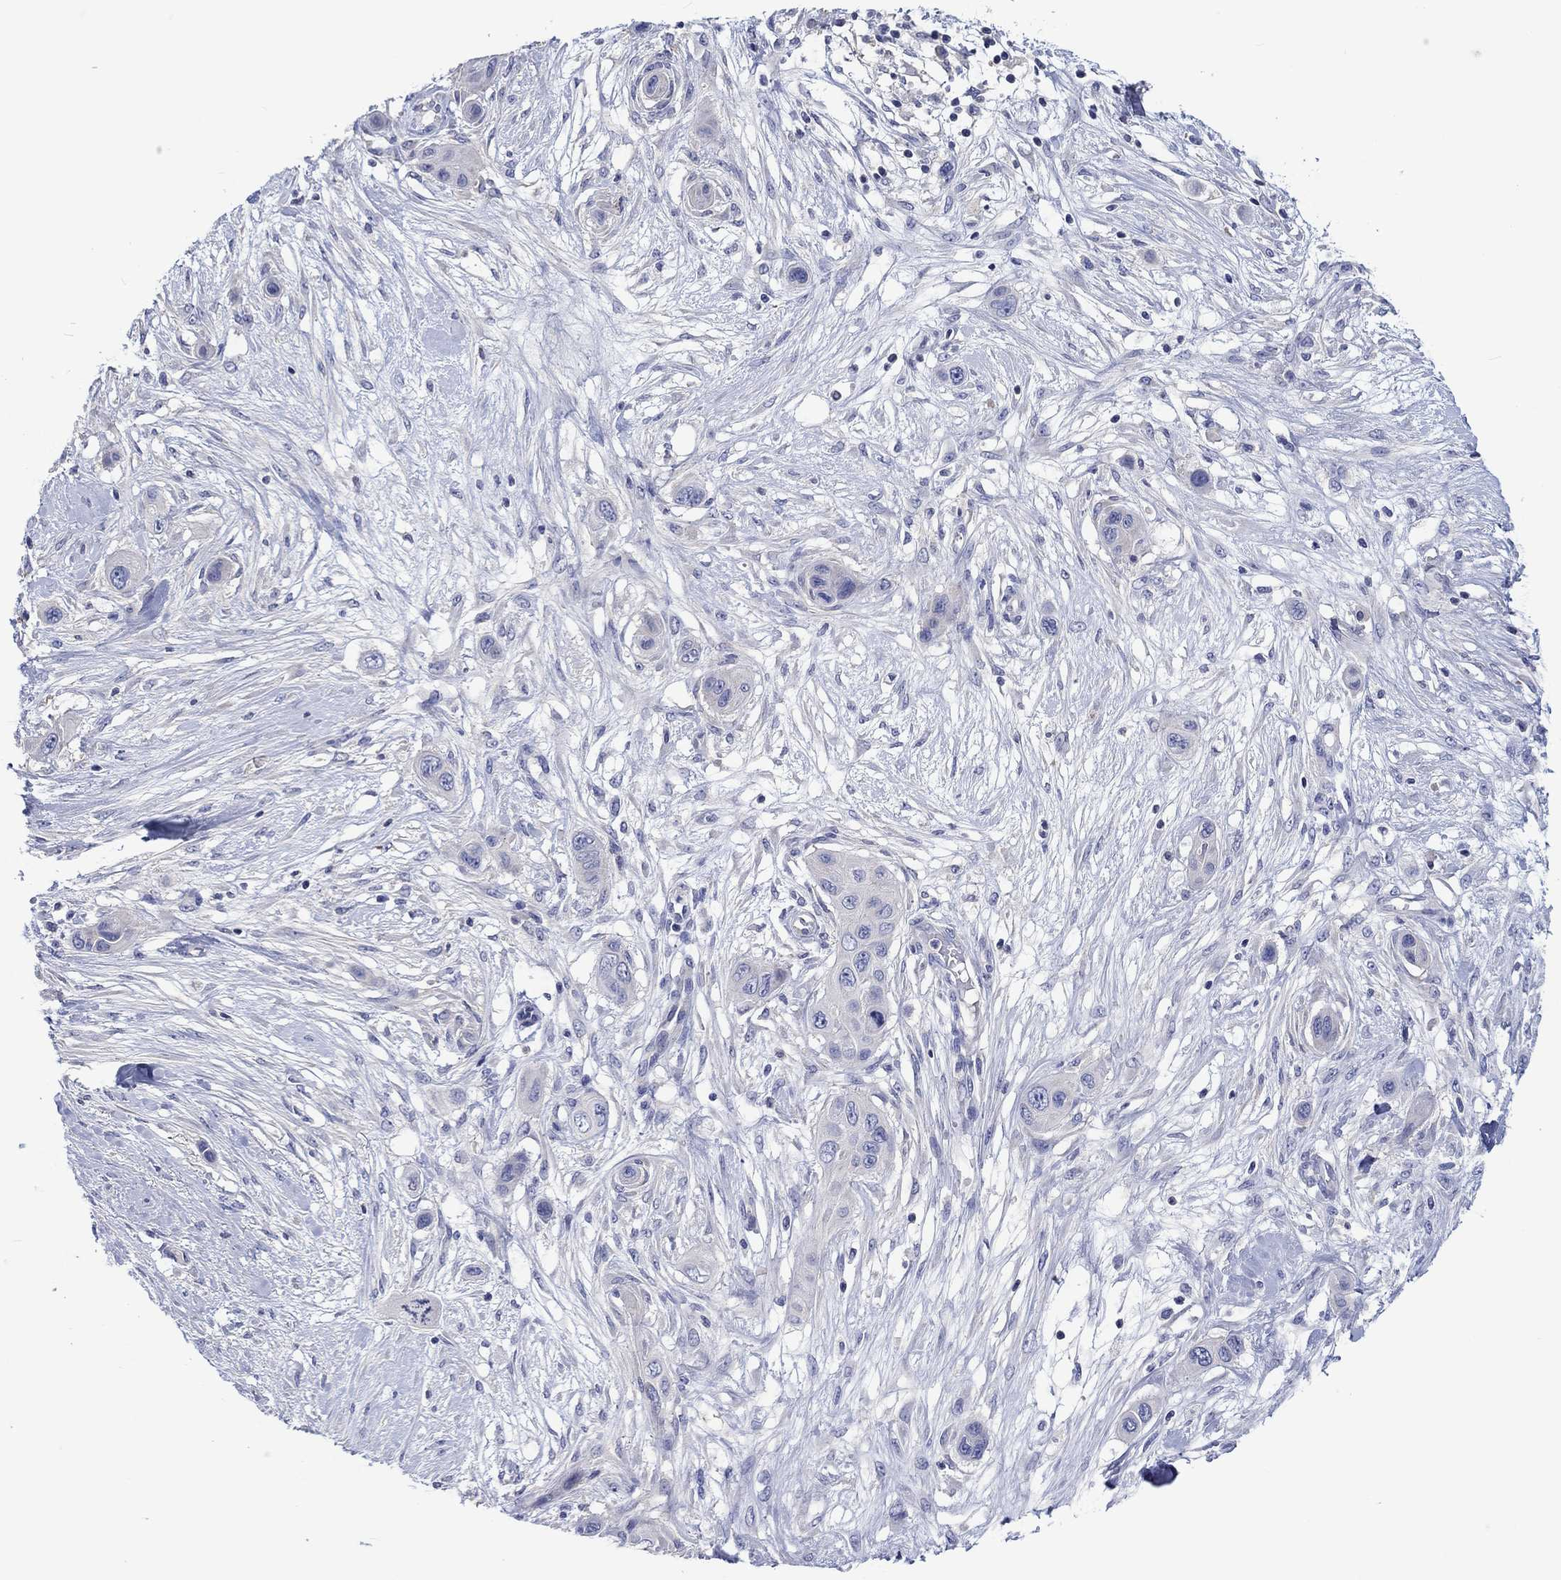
{"staining": {"intensity": "negative", "quantity": "none", "location": "none"}, "tissue": "skin cancer", "cell_type": "Tumor cells", "image_type": "cancer", "snomed": [{"axis": "morphology", "description": "Squamous cell carcinoma, NOS"}, {"axis": "topography", "description": "Skin"}], "caption": "Protein analysis of squamous cell carcinoma (skin) demonstrates no significant staining in tumor cells. (Stains: DAB IHC with hematoxylin counter stain, Microscopy: brightfield microscopy at high magnification).", "gene": "TOMM20L", "patient": {"sex": "male", "age": 79}}